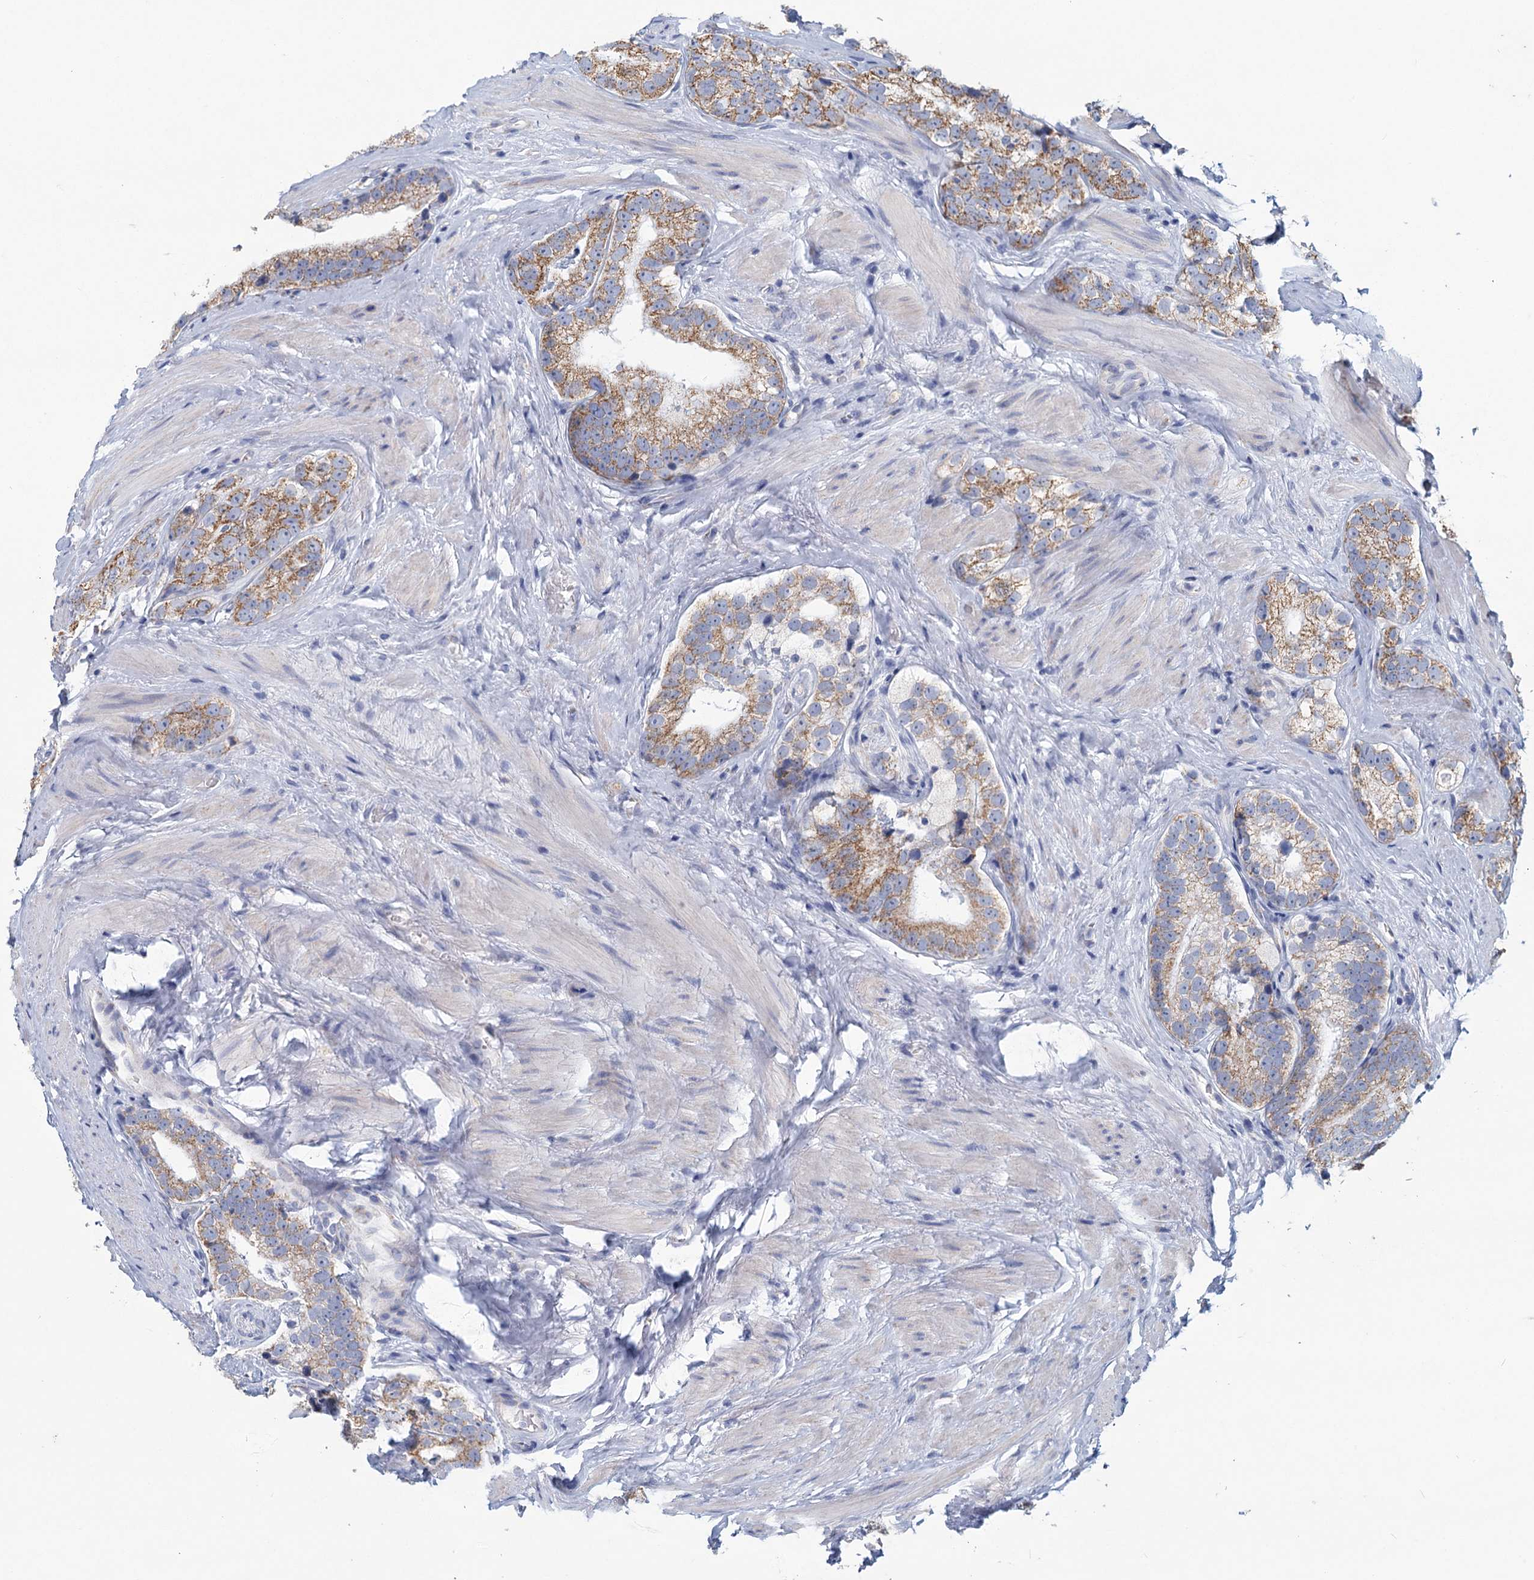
{"staining": {"intensity": "moderate", "quantity": ">75%", "location": "cytoplasmic/membranous"}, "tissue": "prostate cancer", "cell_type": "Tumor cells", "image_type": "cancer", "snomed": [{"axis": "morphology", "description": "Adenocarcinoma, High grade"}, {"axis": "topography", "description": "Prostate"}], "caption": "Immunohistochemistry histopathology image of human prostate cancer stained for a protein (brown), which exhibits medium levels of moderate cytoplasmic/membranous expression in about >75% of tumor cells.", "gene": "NDUFC2", "patient": {"sex": "male", "age": 56}}